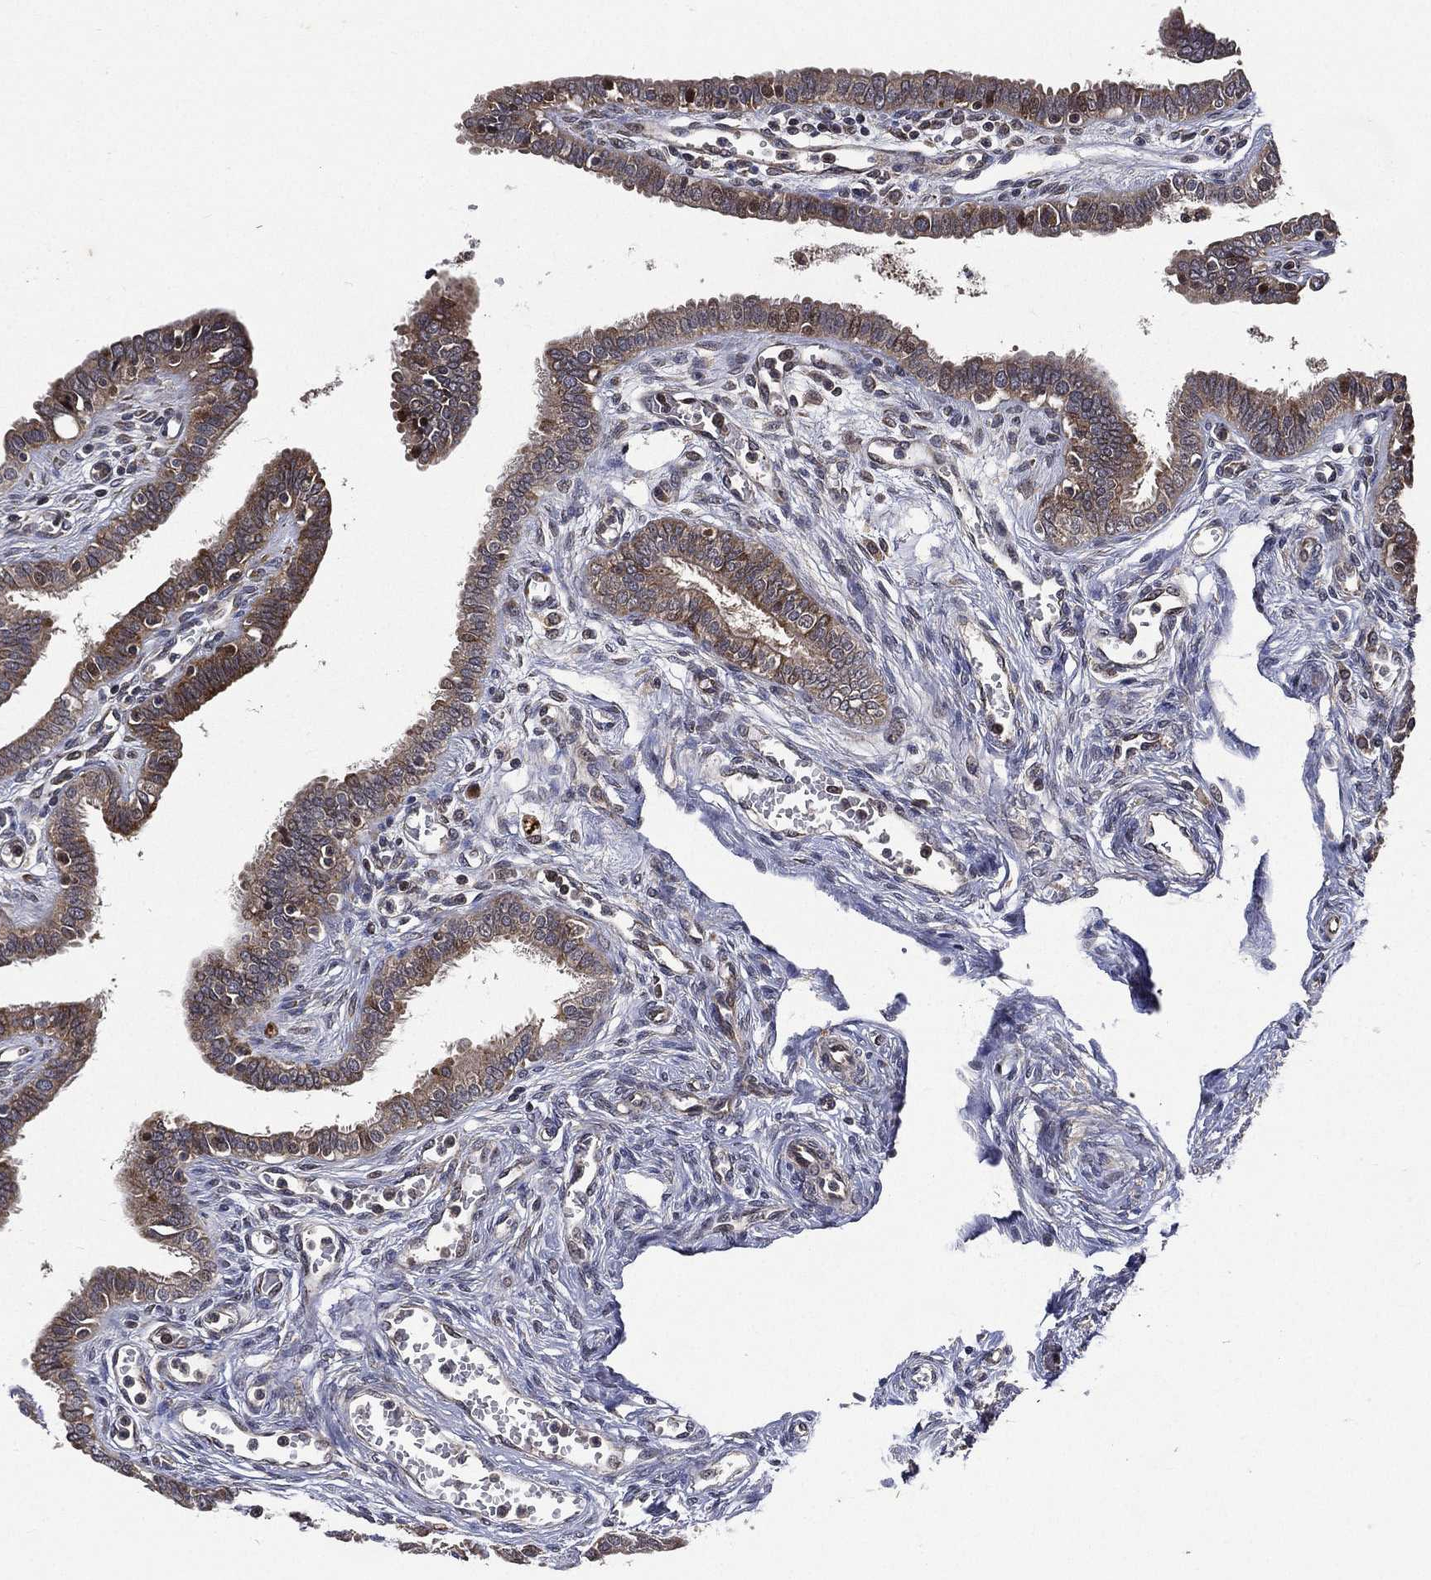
{"staining": {"intensity": "strong", "quantity": "25%-75%", "location": "cytoplasmic/membranous"}, "tissue": "fallopian tube", "cell_type": "Glandular cells", "image_type": "normal", "snomed": [{"axis": "morphology", "description": "Normal tissue, NOS"}, {"axis": "morphology", "description": "Carcinoma, endometroid"}, {"axis": "topography", "description": "Fallopian tube"}, {"axis": "topography", "description": "Ovary"}], "caption": "Fallopian tube stained with DAB (3,3'-diaminobenzidine) immunohistochemistry reveals high levels of strong cytoplasmic/membranous staining in about 25%-75% of glandular cells.", "gene": "RAB11FIP4", "patient": {"sex": "female", "age": 42}}